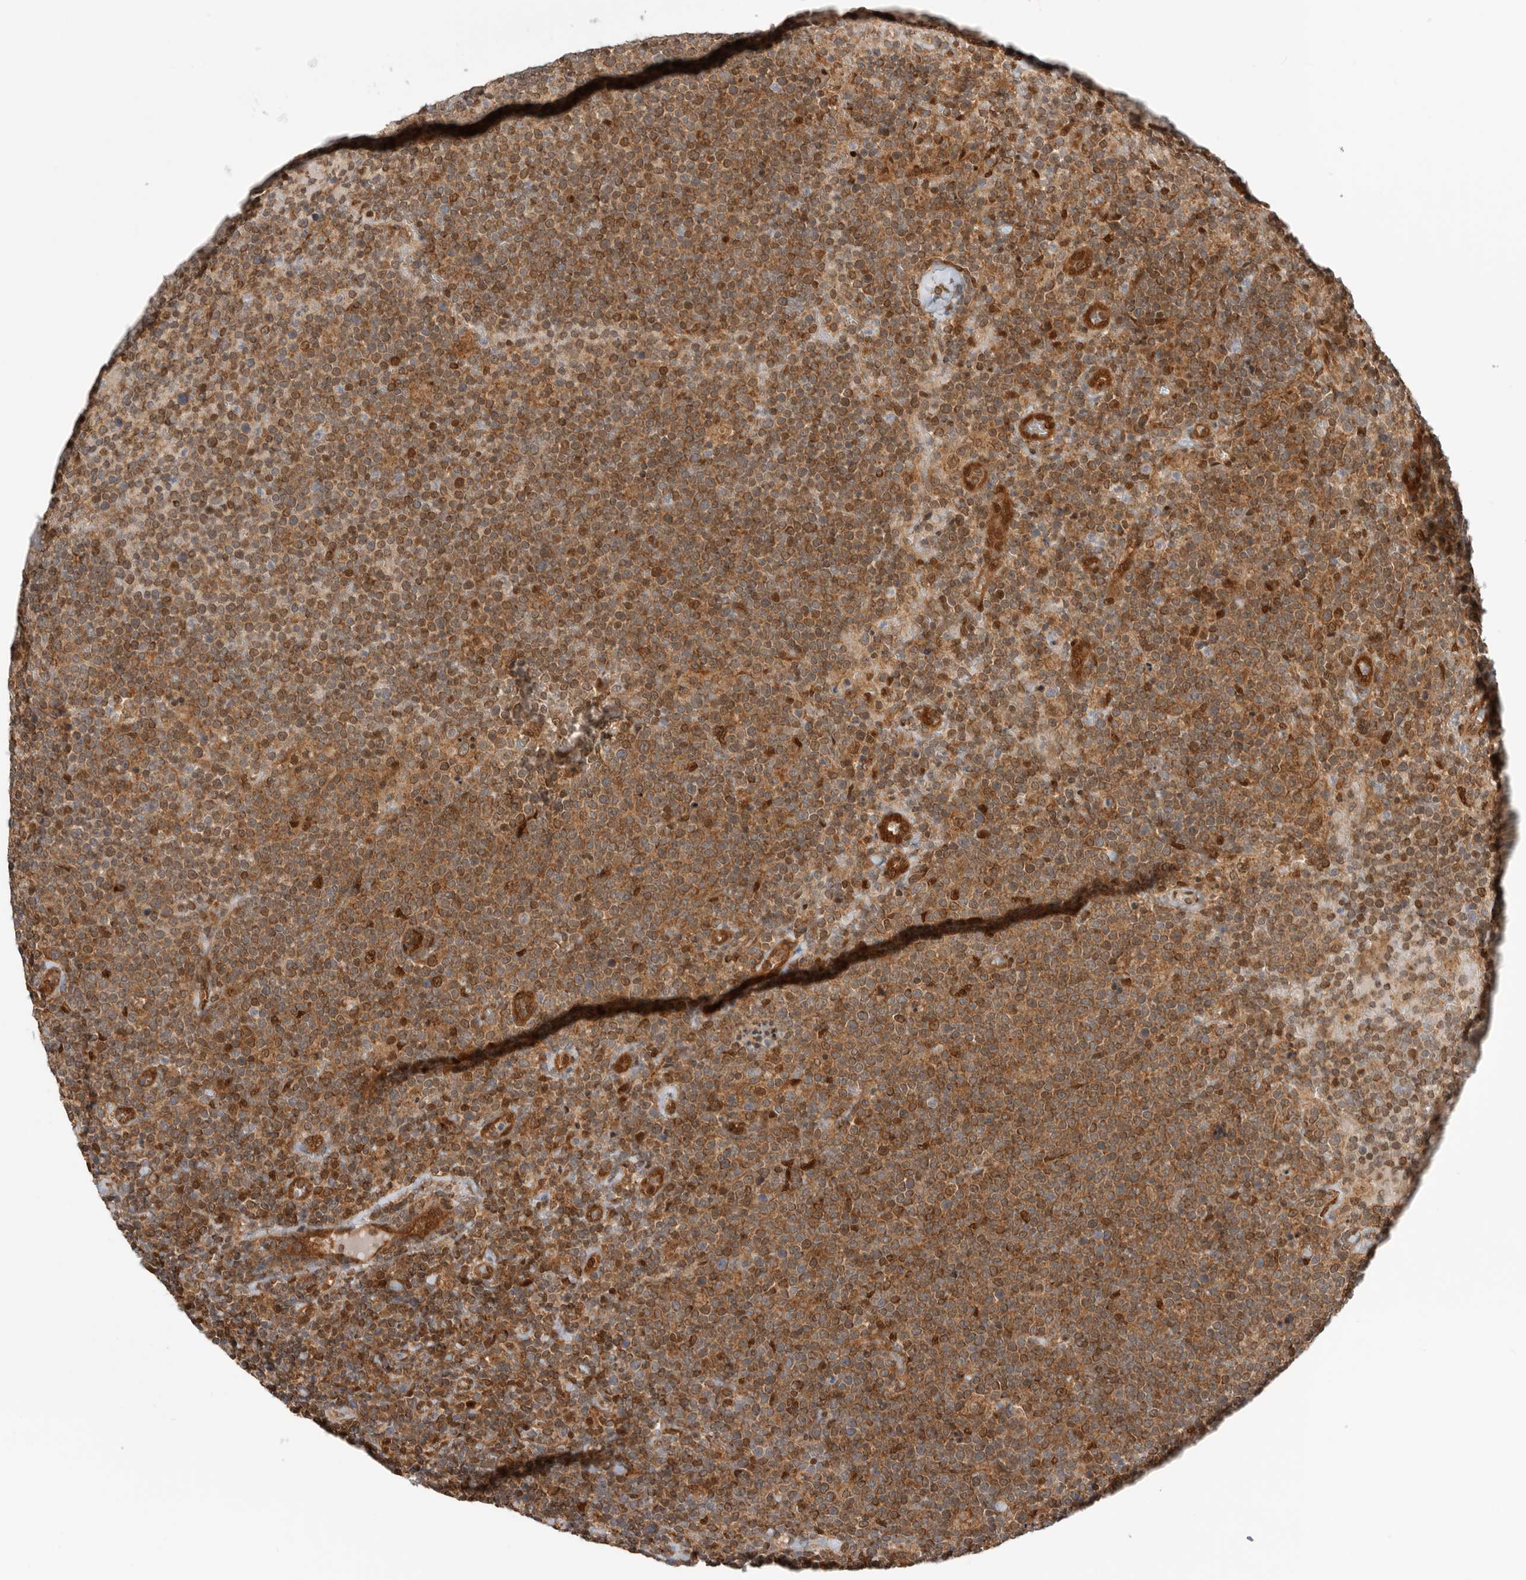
{"staining": {"intensity": "moderate", "quantity": ">75%", "location": "cytoplasmic/membranous"}, "tissue": "lymphoma", "cell_type": "Tumor cells", "image_type": "cancer", "snomed": [{"axis": "morphology", "description": "Malignant lymphoma, non-Hodgkin's type, High grade"}, {"axis": "topography", "description": "Lymph node"}], "caption": "A brown stain labels moderate cytoplasmic/membranous staining of a protein in human malignant lymphoma, non-Hodgkin's type (high-grade) tumor cells.", "gene": "DCAF8", "patient": {"sex": "male", "age": 61}}